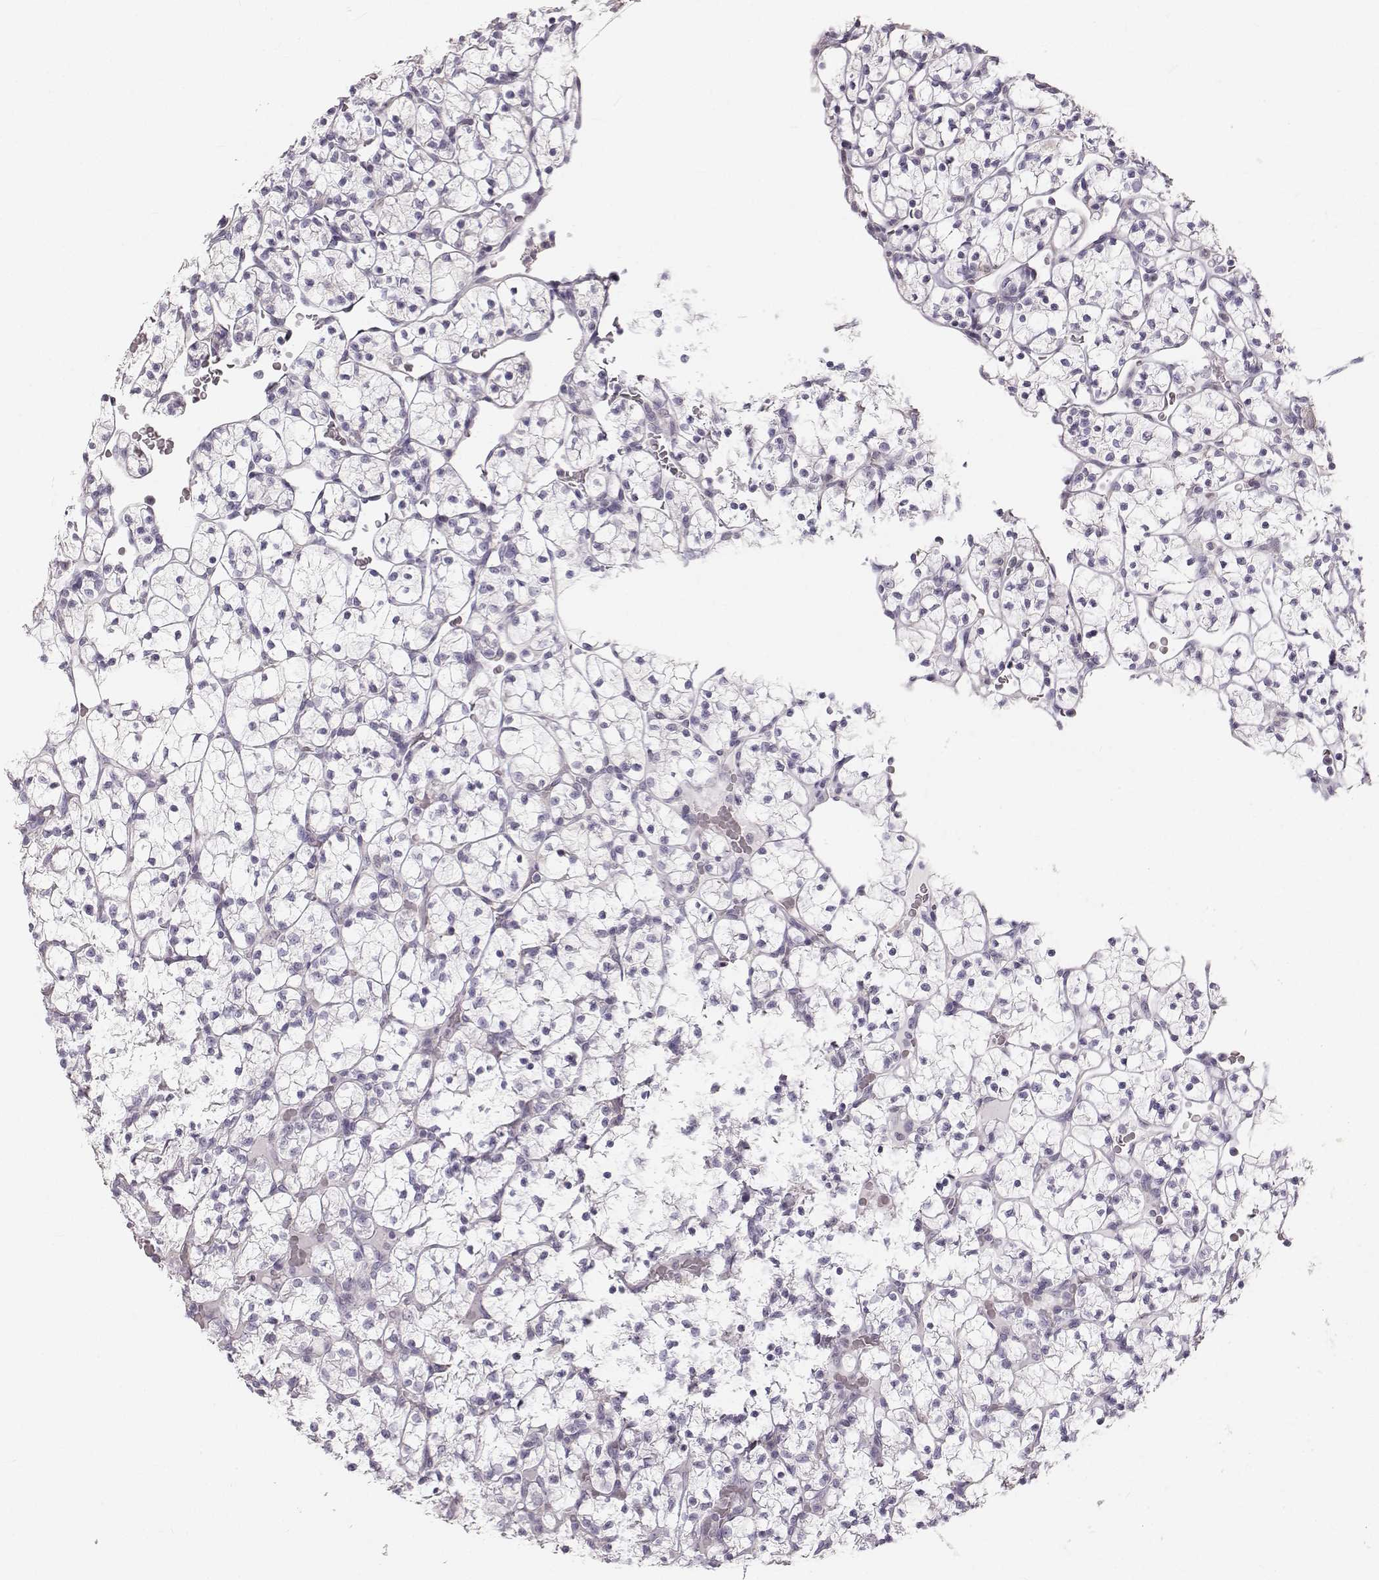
{"staining": {"intensity": "negative", "quantity": "none", "location": "none"}, "tissue": "renal cancer", "cell_type": "Tumor cells", "image_type": "cancer", "snomed": [{"axis": "morphology", "description": "Adenocarcinoma, NOS"}, {"axis": "topography", "description": "Kidney"}], "caption": "Tumor cells show no significant staining in adenocarcinoma (renal). (DAB (3,3'-diaminobenzidine) immunohistochemistry (IHC) visualized using brightfield microscopy, high magnification).", "gene": "RUNDC3A", "patient": {"sex": "female", "age": 89}}